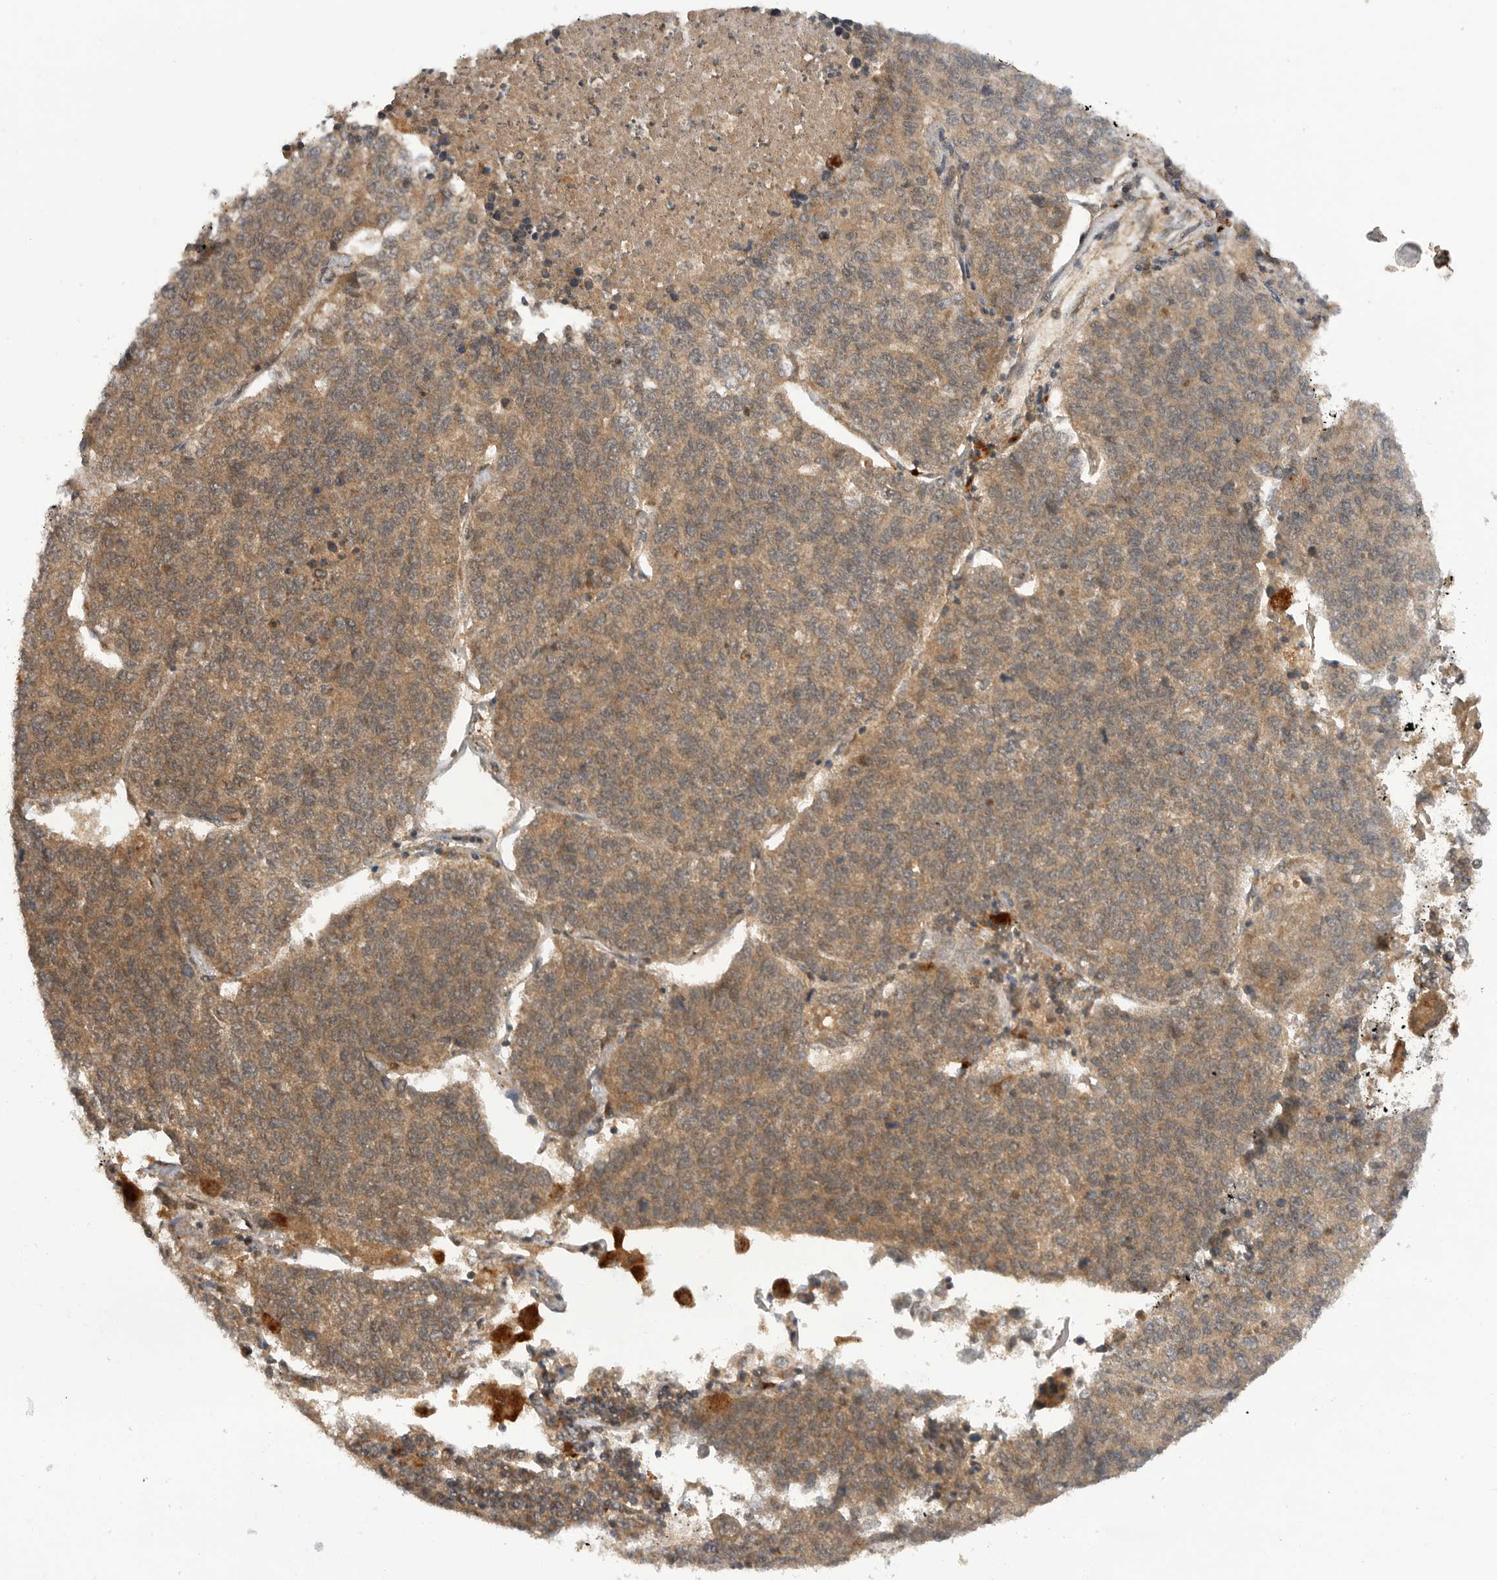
{"staining": {"intensity": "moderate", "quantity": ">75%", "location": "cytoplasmic/membranous"}, "tissue": "lung cancer", "cell_type": "Tumor cells", "image_type": "cancer", "snomed": [{"axis": "morphology", "description": "Adenocarcinoma, NOS"}, {"axis": "topography", "description": "Lung"}], "caption": "Approximately >75% of tumor cells in lung cancer (adenocarcinoma) exhibit moderate cytoplasmic/membranous protein staining as visualized by brown immunohistochemical staining.", "gene": "PRDX4", "patient": {"sex": "male", "age": 49}}